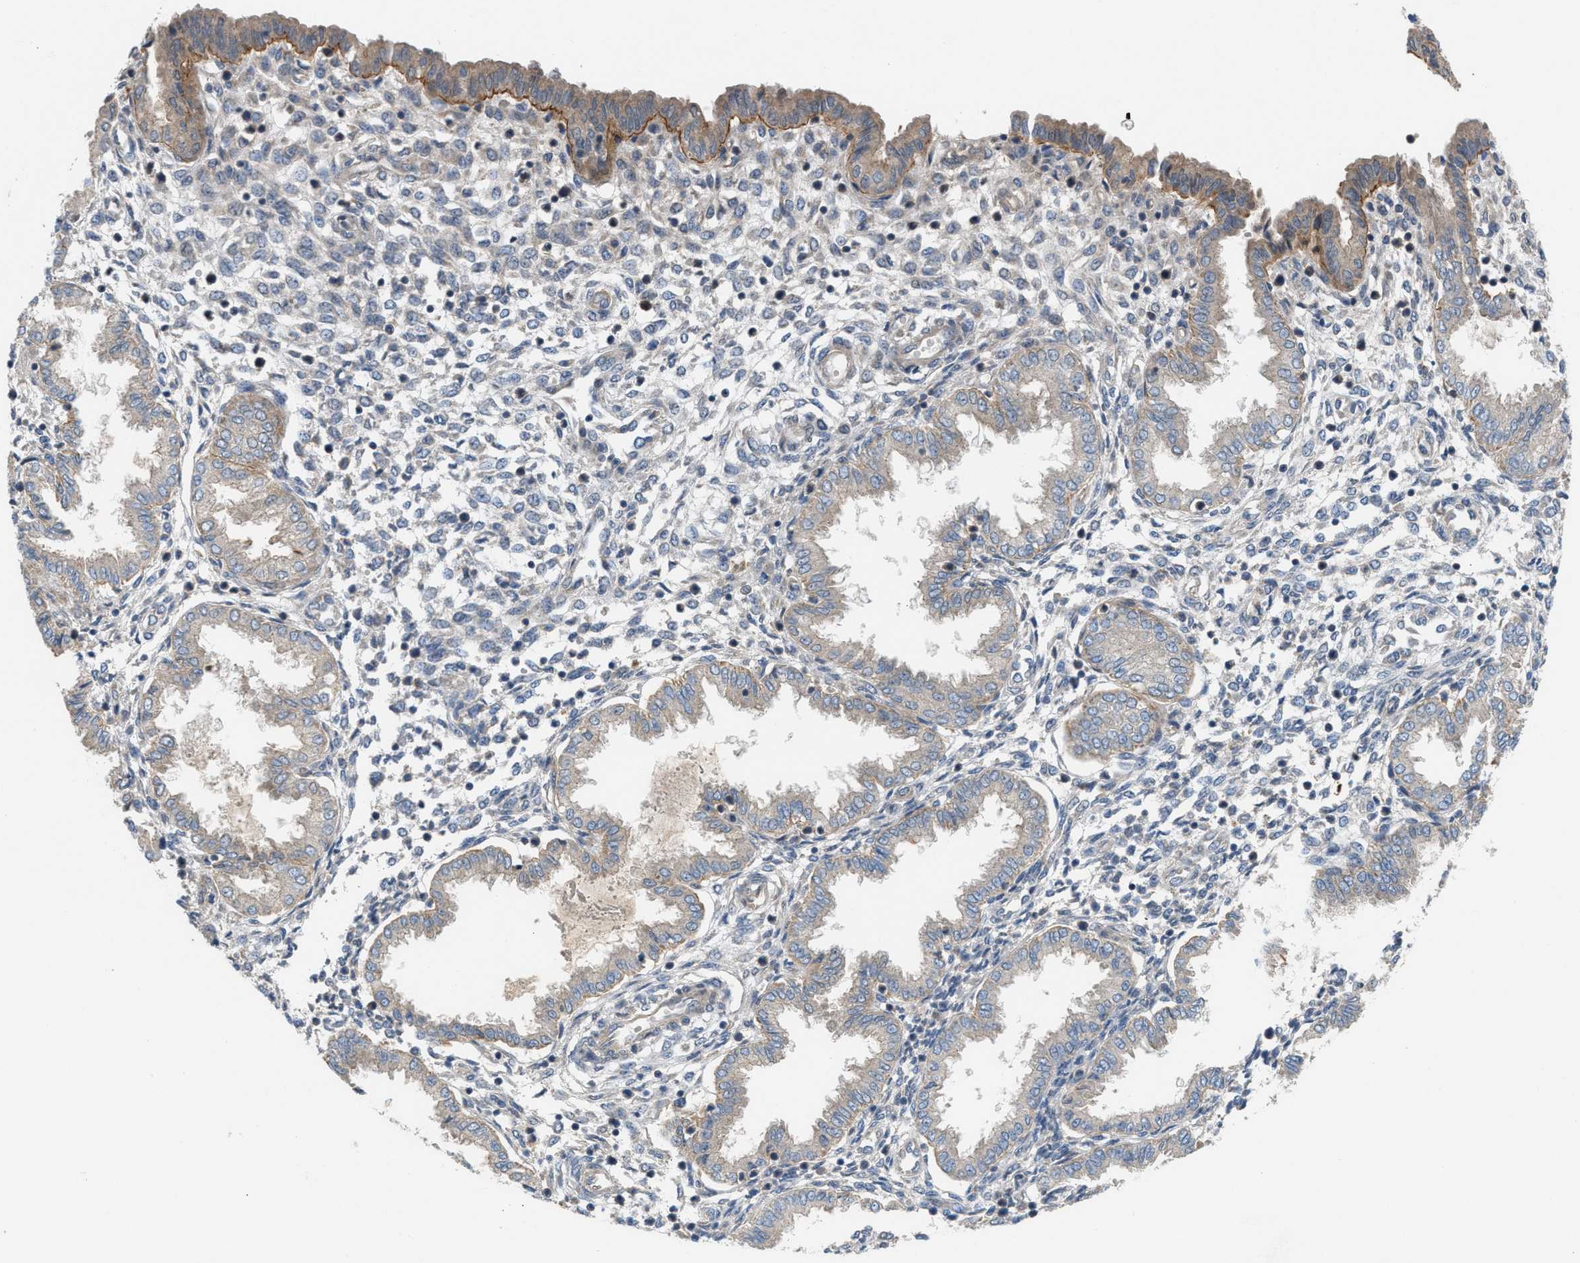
{"staining": {"intensity": "weak", "quantity": "<25%", "location": "cytoplasmic/membranous"}, "tissue": "endometrium", "cell_type": "Cells in endometrial stroma", "image_type": "normal", "snomed": [{"axis": "morphology", "description": "Normal tissue, NOS"}, {"axis": "topography", "description": "Endometrium"}], "caption": "Immunohistochemistry of unremarkable endometrium displays no staining in cells in endometrial stroma.", "gene": "CYB5D1", "patient": {"sex": "female", "age": 33}}